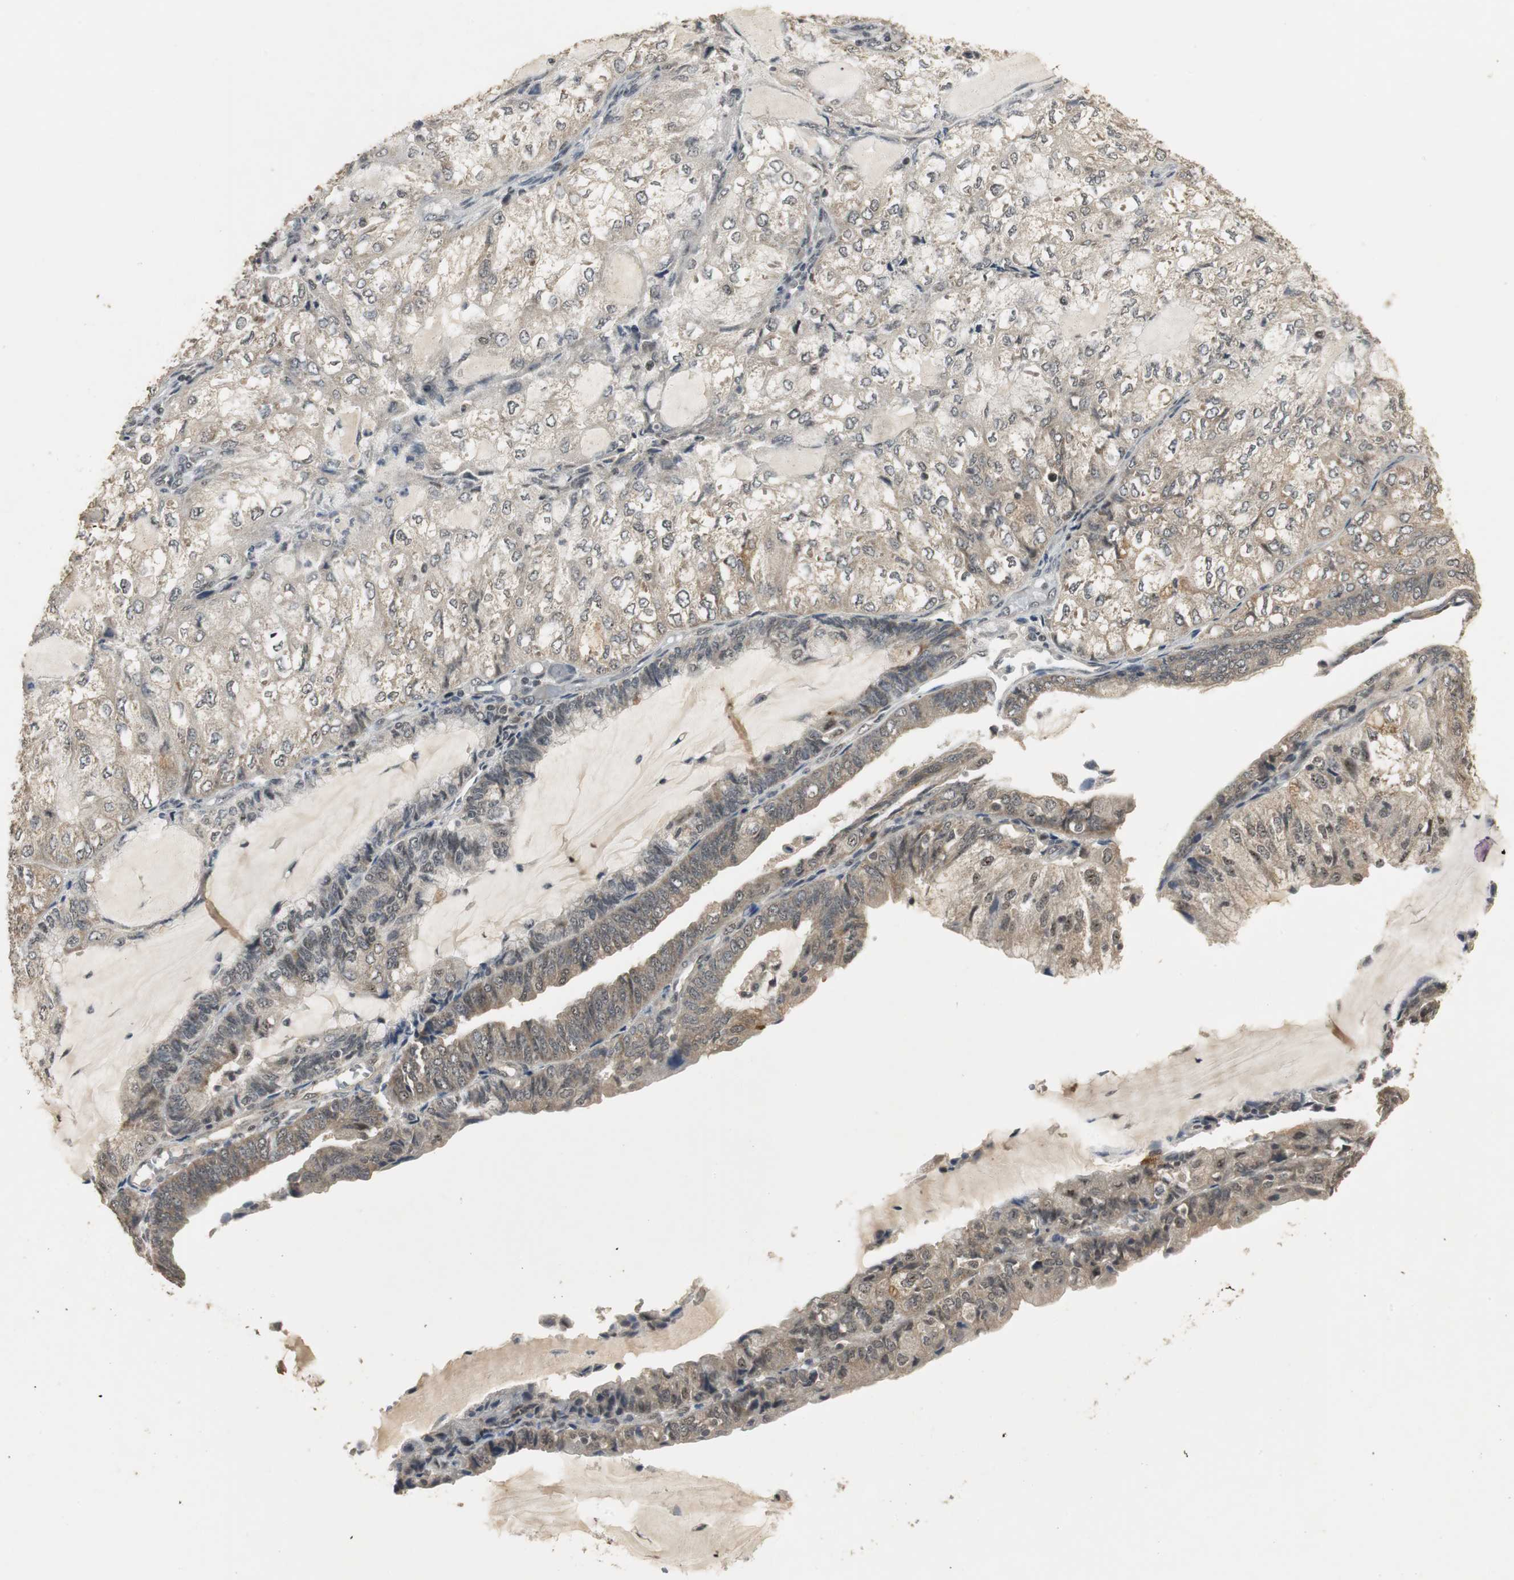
{"staining": {"intensity": "weak", "quantity": "<25%", "location": "cytoplasmic/membranous"}, "tissue": "endometrial cancer", "cell_type": "Tumor cells", "image_type": "cancer", "snomed": [{"axis": "morphology", "description": "Adenocarcinoma, NOS"}, {"axis": "topography", "description": "Endometrium"}], "caption": "Immunohistochemistry of human endometrial adenocarcinoma reveals no positivity in tumor cells.", "gene": "ELOA", "patient": {"sex": "female", "age": 81}}